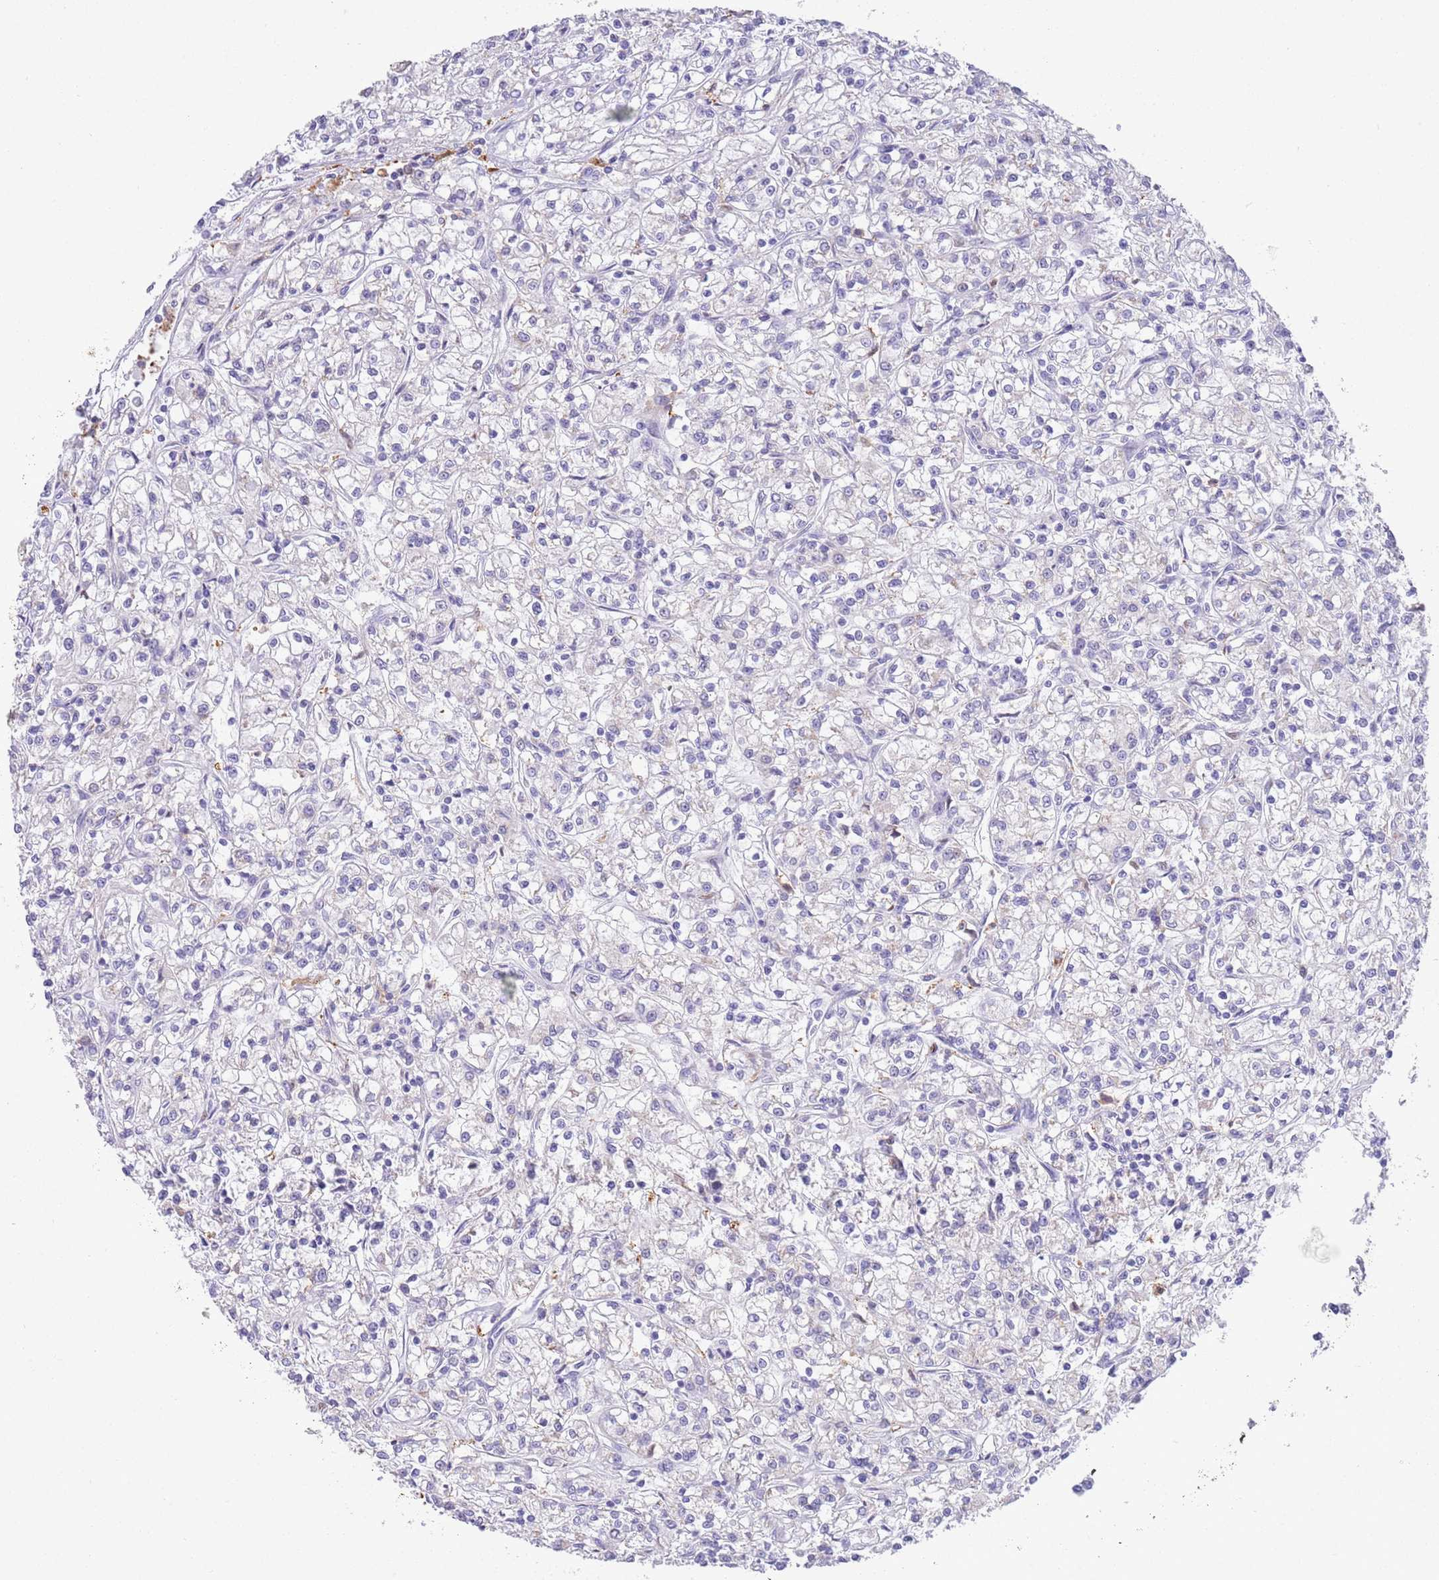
{"staining": {"intensity": "negative", "quantity": "none", "location": "none"}, "tissue": "renal cancer", "cell_type": "Tumor cells", "image_type": "cancer", "snomed": [{"axis": "morphology", "description": "Adenocarcinoma, NOS"}, {"axis": "topography", "description": "Kidney"}], "caption": "Immunohistochemistry (IHC) histopathology image of adenocarcinoma (renal) stained for a protein (brown), which reveals no expression in tumor cells. (Brightfield microscopy of DAB immunohistochemistry at high magnification).", "gene": "TRIM32", "patient": {"sex": "female", "age": 59}}